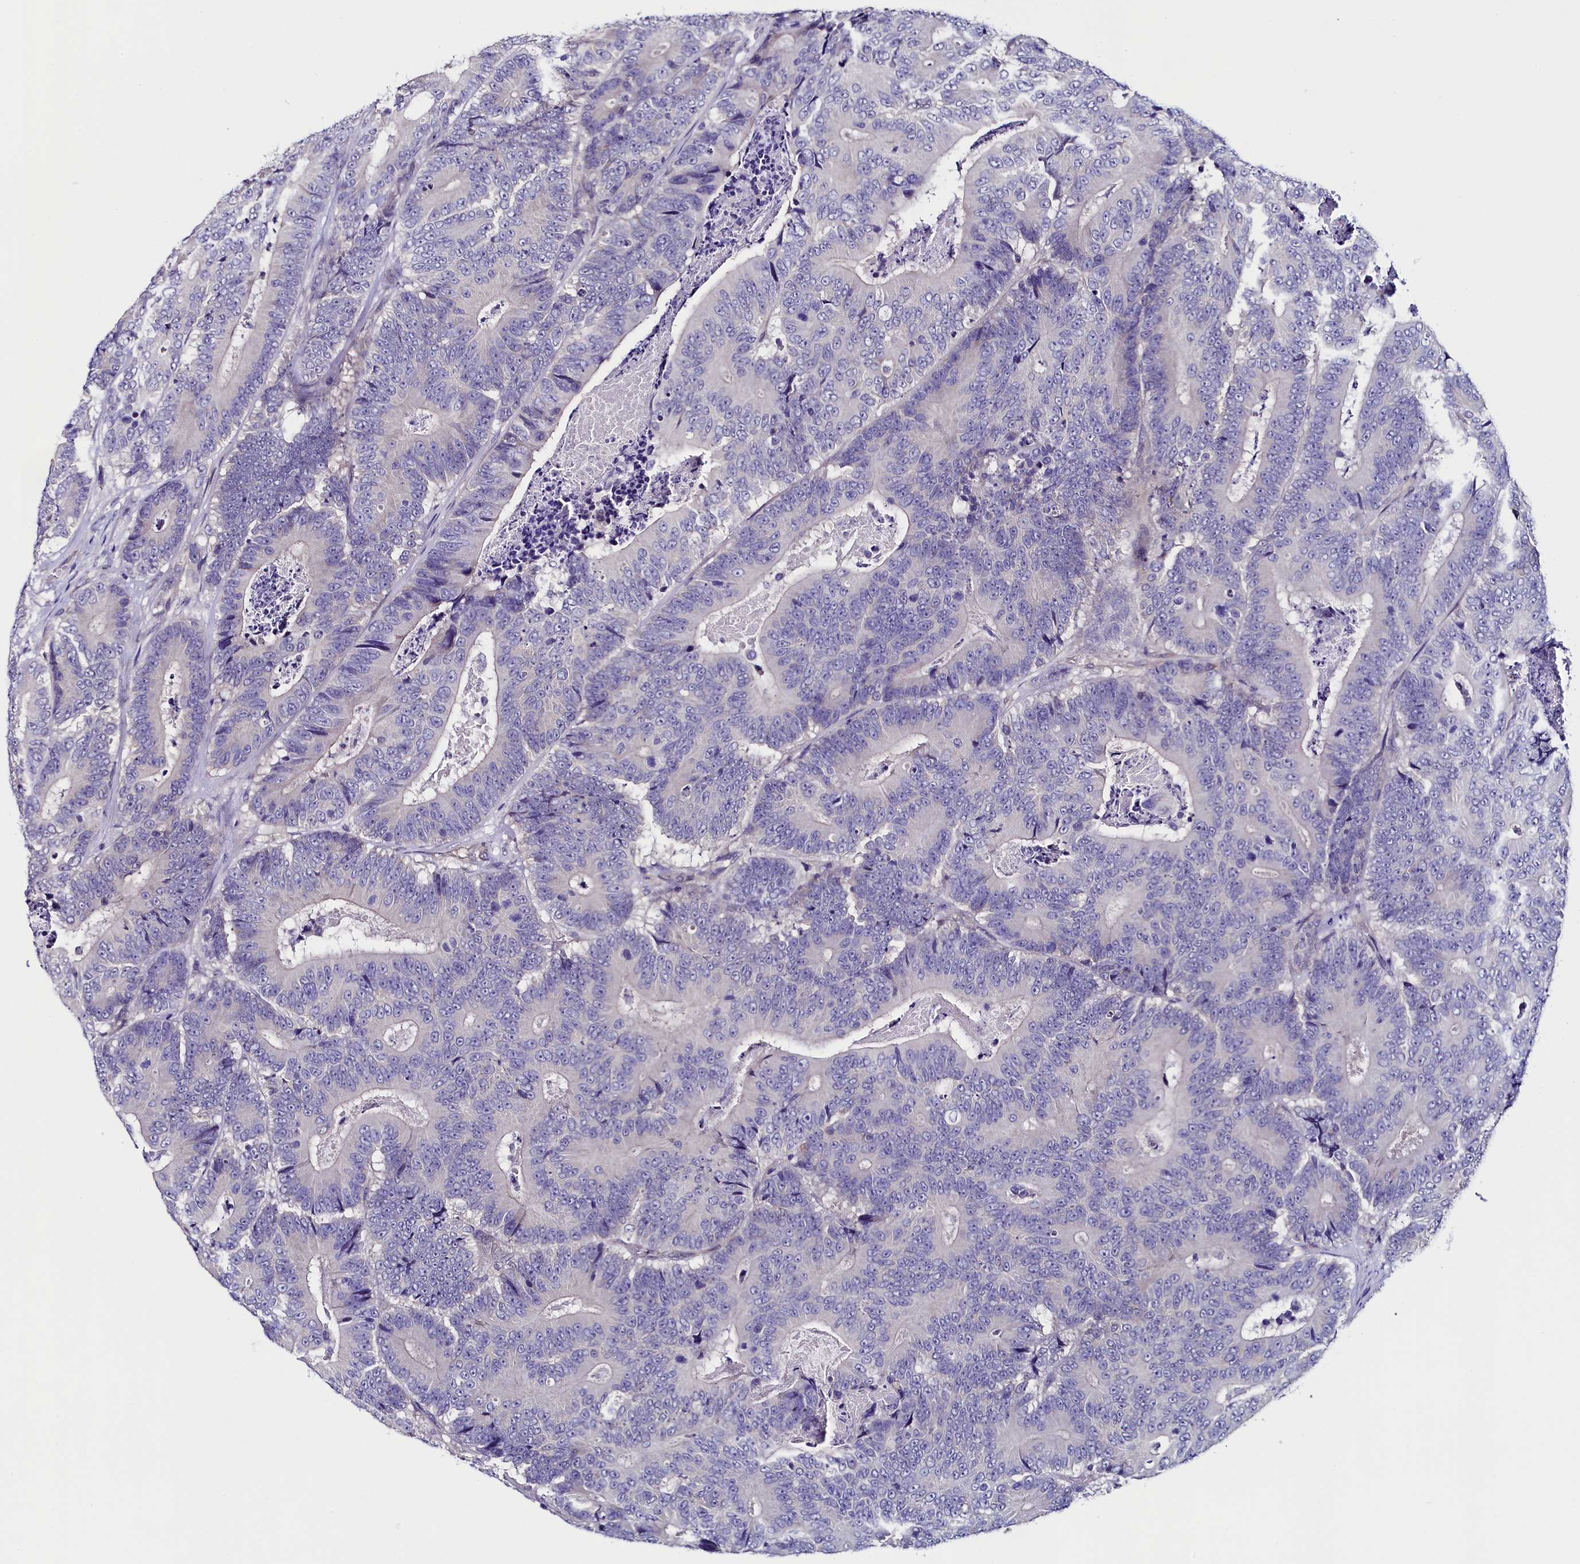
{"staining": {"intensity": "negative", "quantity": "none", "location": "none"}, "tissue": "colorectal cancer", "cell_type": "Tumor cells", "image_type": "cancer", "snomed": [{"axis": "morphology", "description": "Adenocarcinoma, NOS"}, {"axis": "topography", "description": "Colon"}], "caption": "Immunohistochemistry (IHC) photomicrograph of neoplastic tissue: colorectal adenocarcinoma stained with DAB (3,3'-diaminobenzidine) displays no significant protein staining in tumor cells.", "gene": "FLYWCH2", "patient": {"sex": "male", "age": 83}}